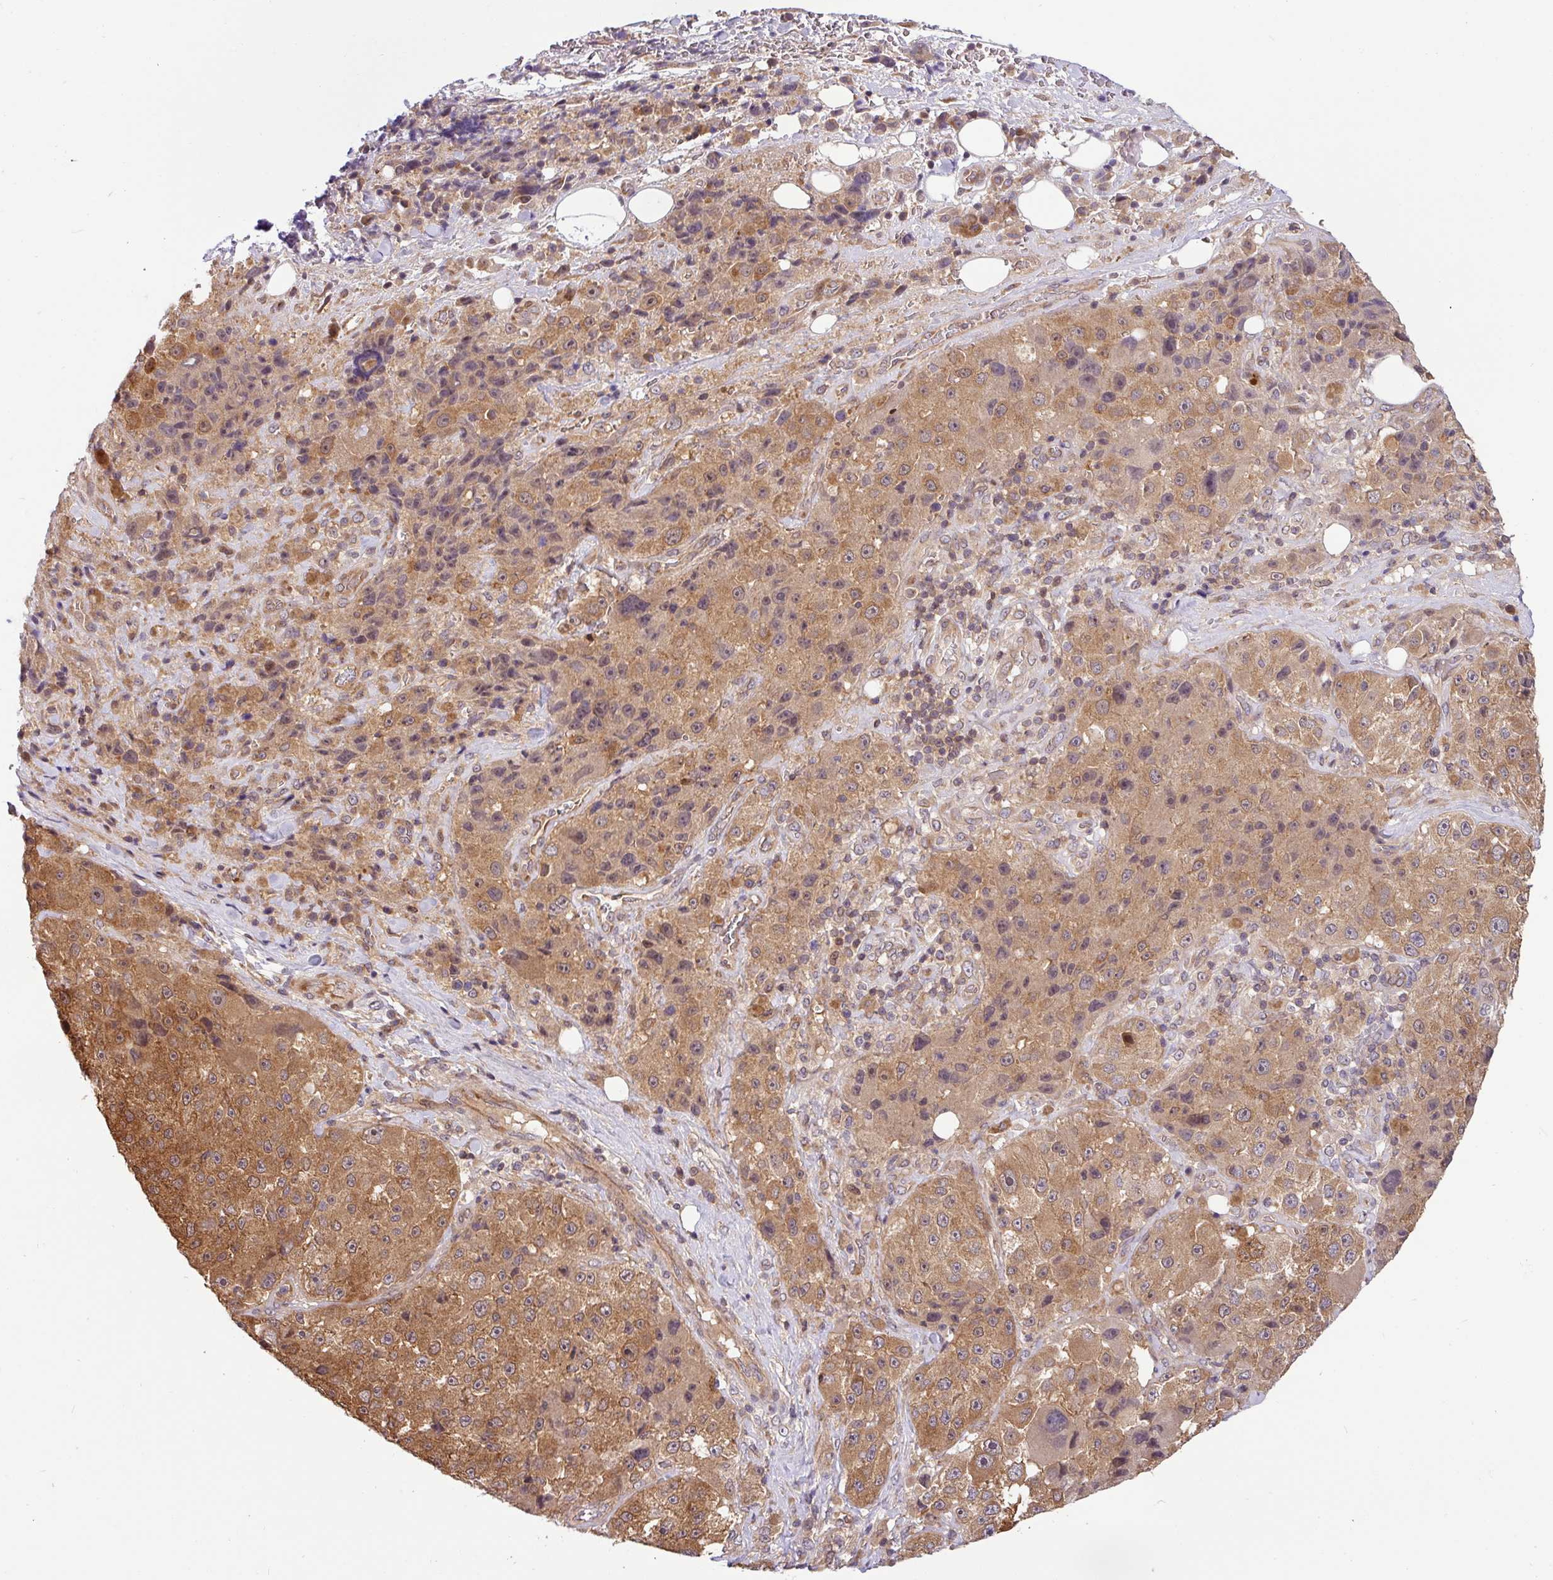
{"staining": {"intensity": "moderate", "quantity": ">75%", "location": "cytoplasmic/membranous"}, "tissue": "melanoma", "cell_type": "Tumor cells", "image_type": "cancer", "snomed": [{"axis": "morphology", "description": "Malignant melanoma, Metastatic site"}, {"axis": "topography", "description": "Lymph node"}], "caption": "IHC image of neoplastic tissue: human melanoma stained using immunohistochemistry exhibits medium levels of moderate protein expression localized specifically in the cytoplasmic/membranous of tumor cells, appearing as a cytoplasmic/membranous brown color.", "gene": "SHB", "patient": {"sex": "male", "age": 62}}